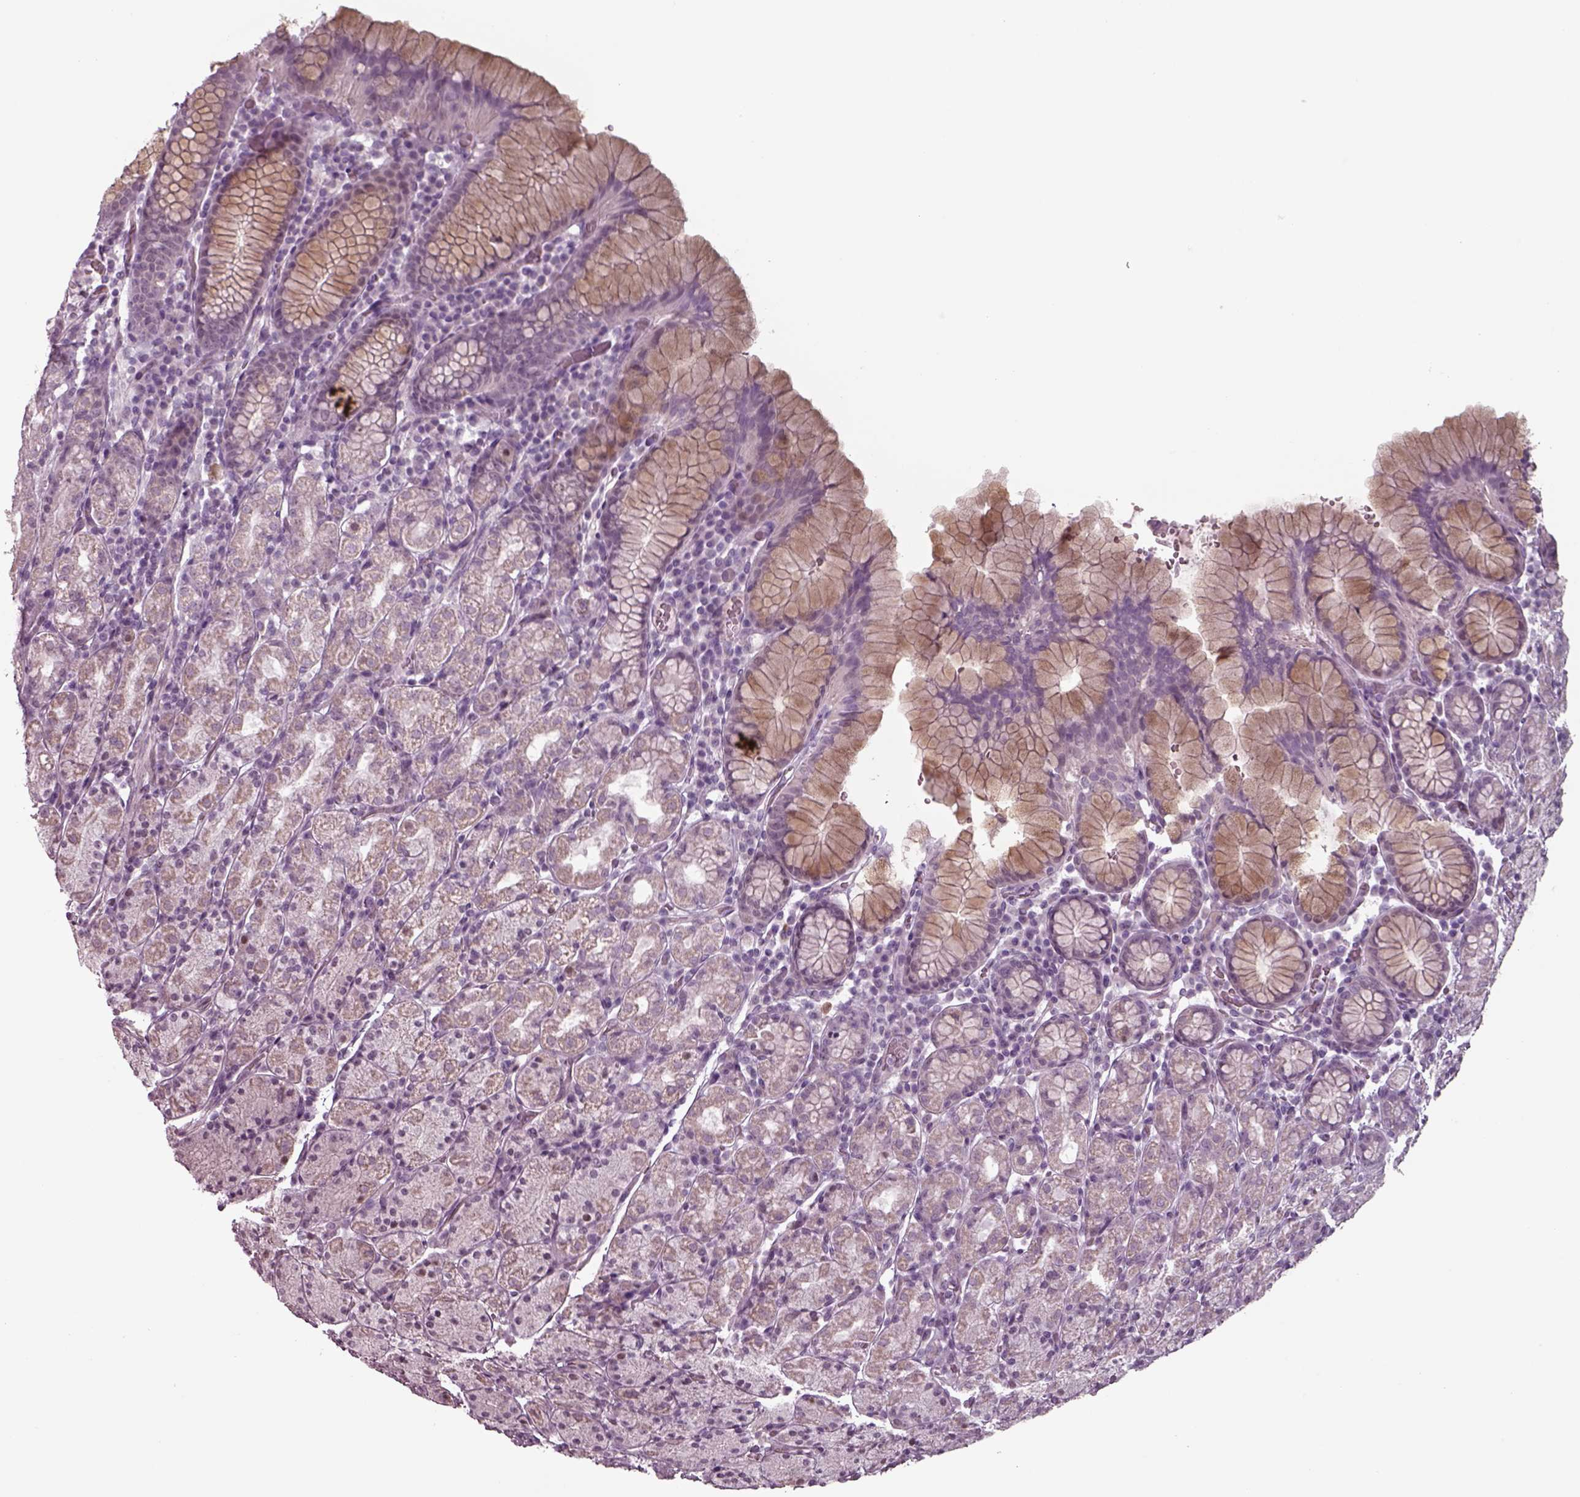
{"staining": {"intensity": "weak", "quantity": "<25%", "location": "cytoplasmic/membranous"}, "tissue": "stomach", "cell_type": "Glandular cells", "image_type": "normal", "snomed": [{"axis": "morphology", "description": "Normal tissue, NOS"}, {"axis": "topography", "description": "Stomach, upper"}, {"axis": "topography", "description": "Stomach"}], "caption": "The photomicrograph reveals no significant staining in glandular cells of stomach. The staining is performed using DAB (3,3'-diaminobenzidine) brown chromogen with nuclei counter-stained in using hematoxylin.", "gene": "SEPTIN14", "patient": {"sex": "male", "age": 62}}